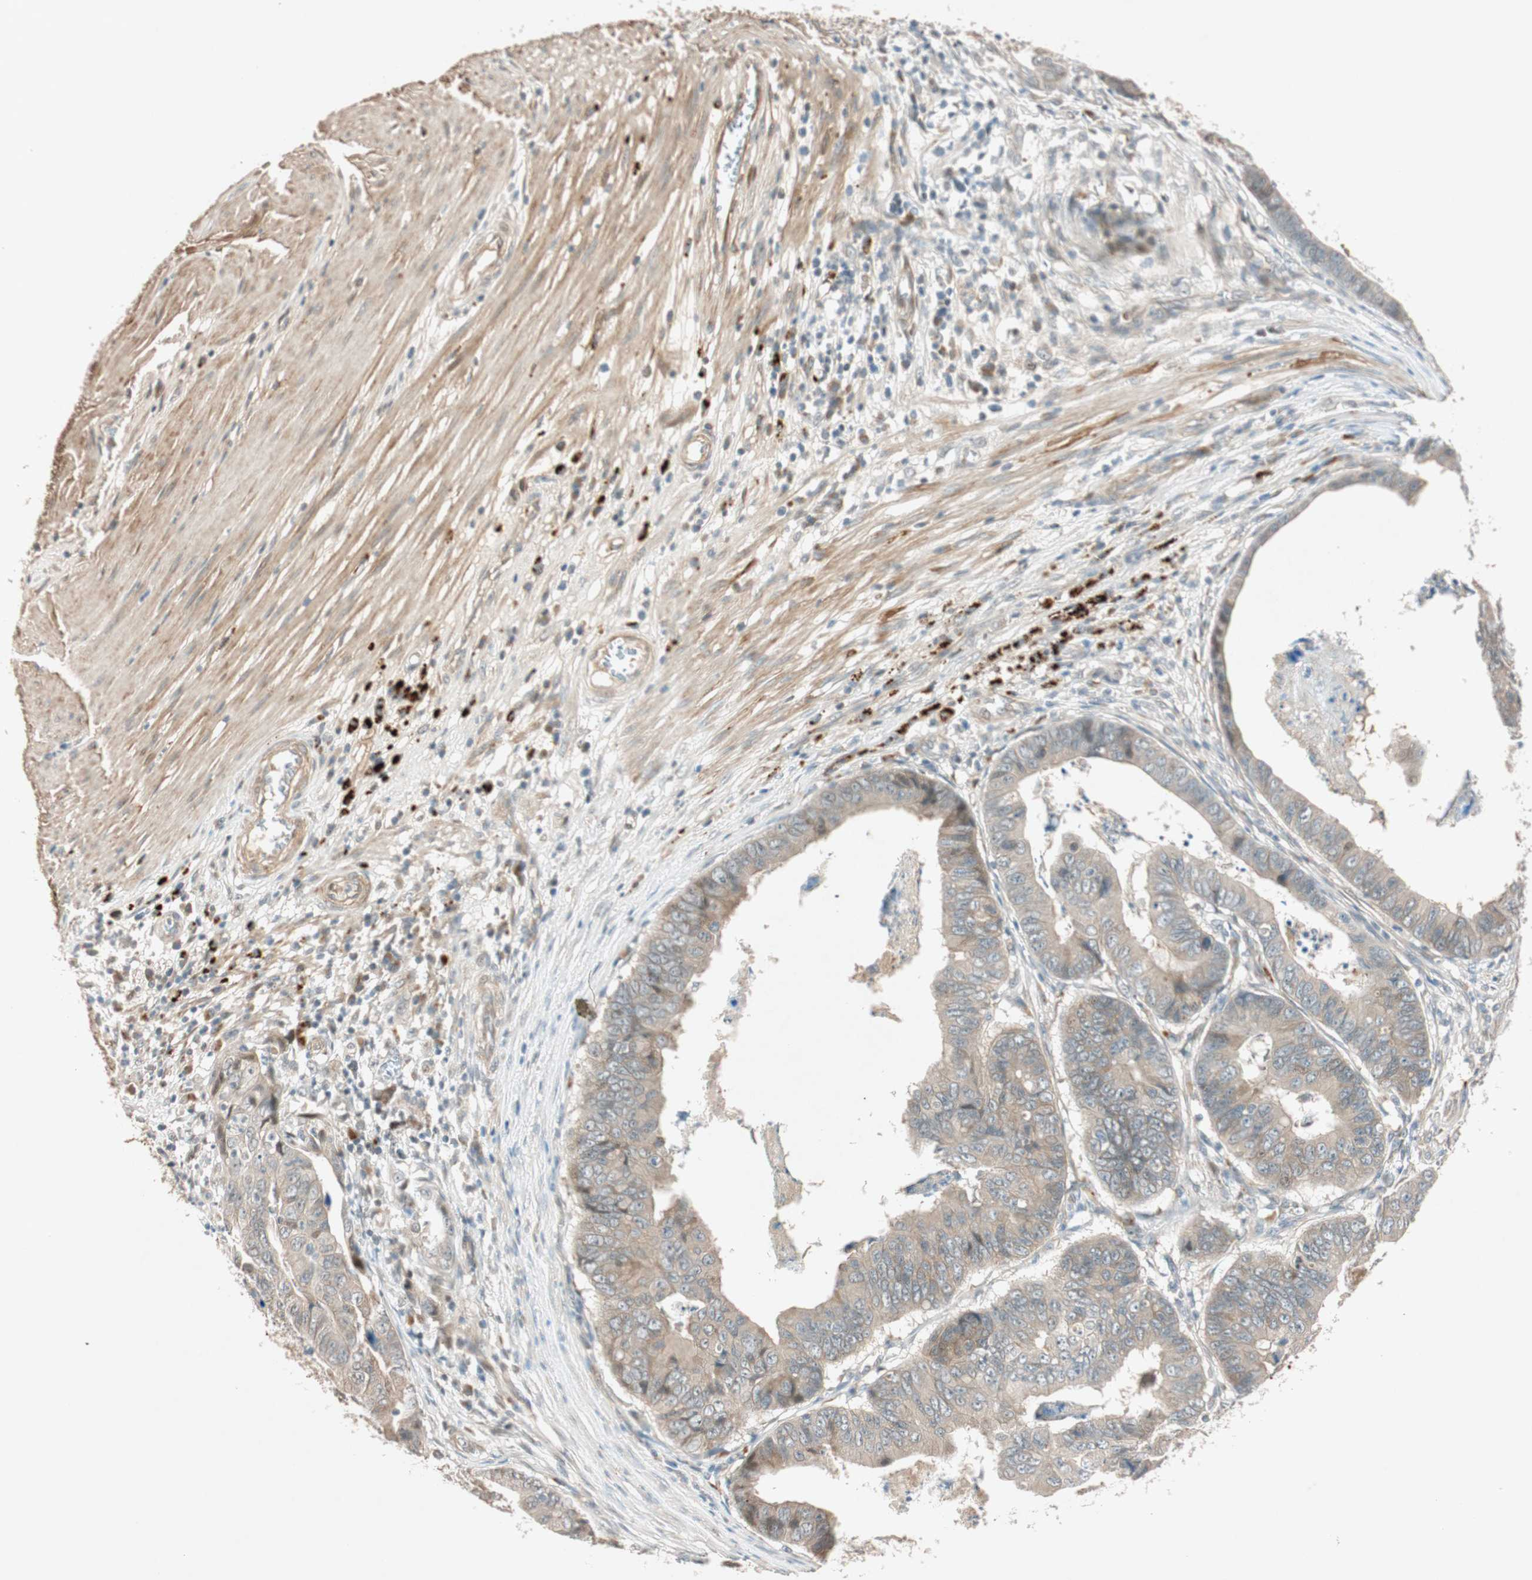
{"staining": {"intensity": "weak", "quantity": ">75%", "location": "cytoplasmic/membranous"}, "tissue": "stomach cancer", "cell_type": "Tumor cells", "image_type": "cancer", "snomed": [{"axis": "morphology", "description": "Adenocarcinoma, NOS"}, {"axis": "topography", "description": "Stomach, lower"}], "caption": "Tumor cells reveal low levels of weak cytoplasmic/membranous expression in about >75% of cells in stomach cancer (adenocarcinoma).", "gene": "EPHA6", "patient": {"sex": "male", "age": 77}}